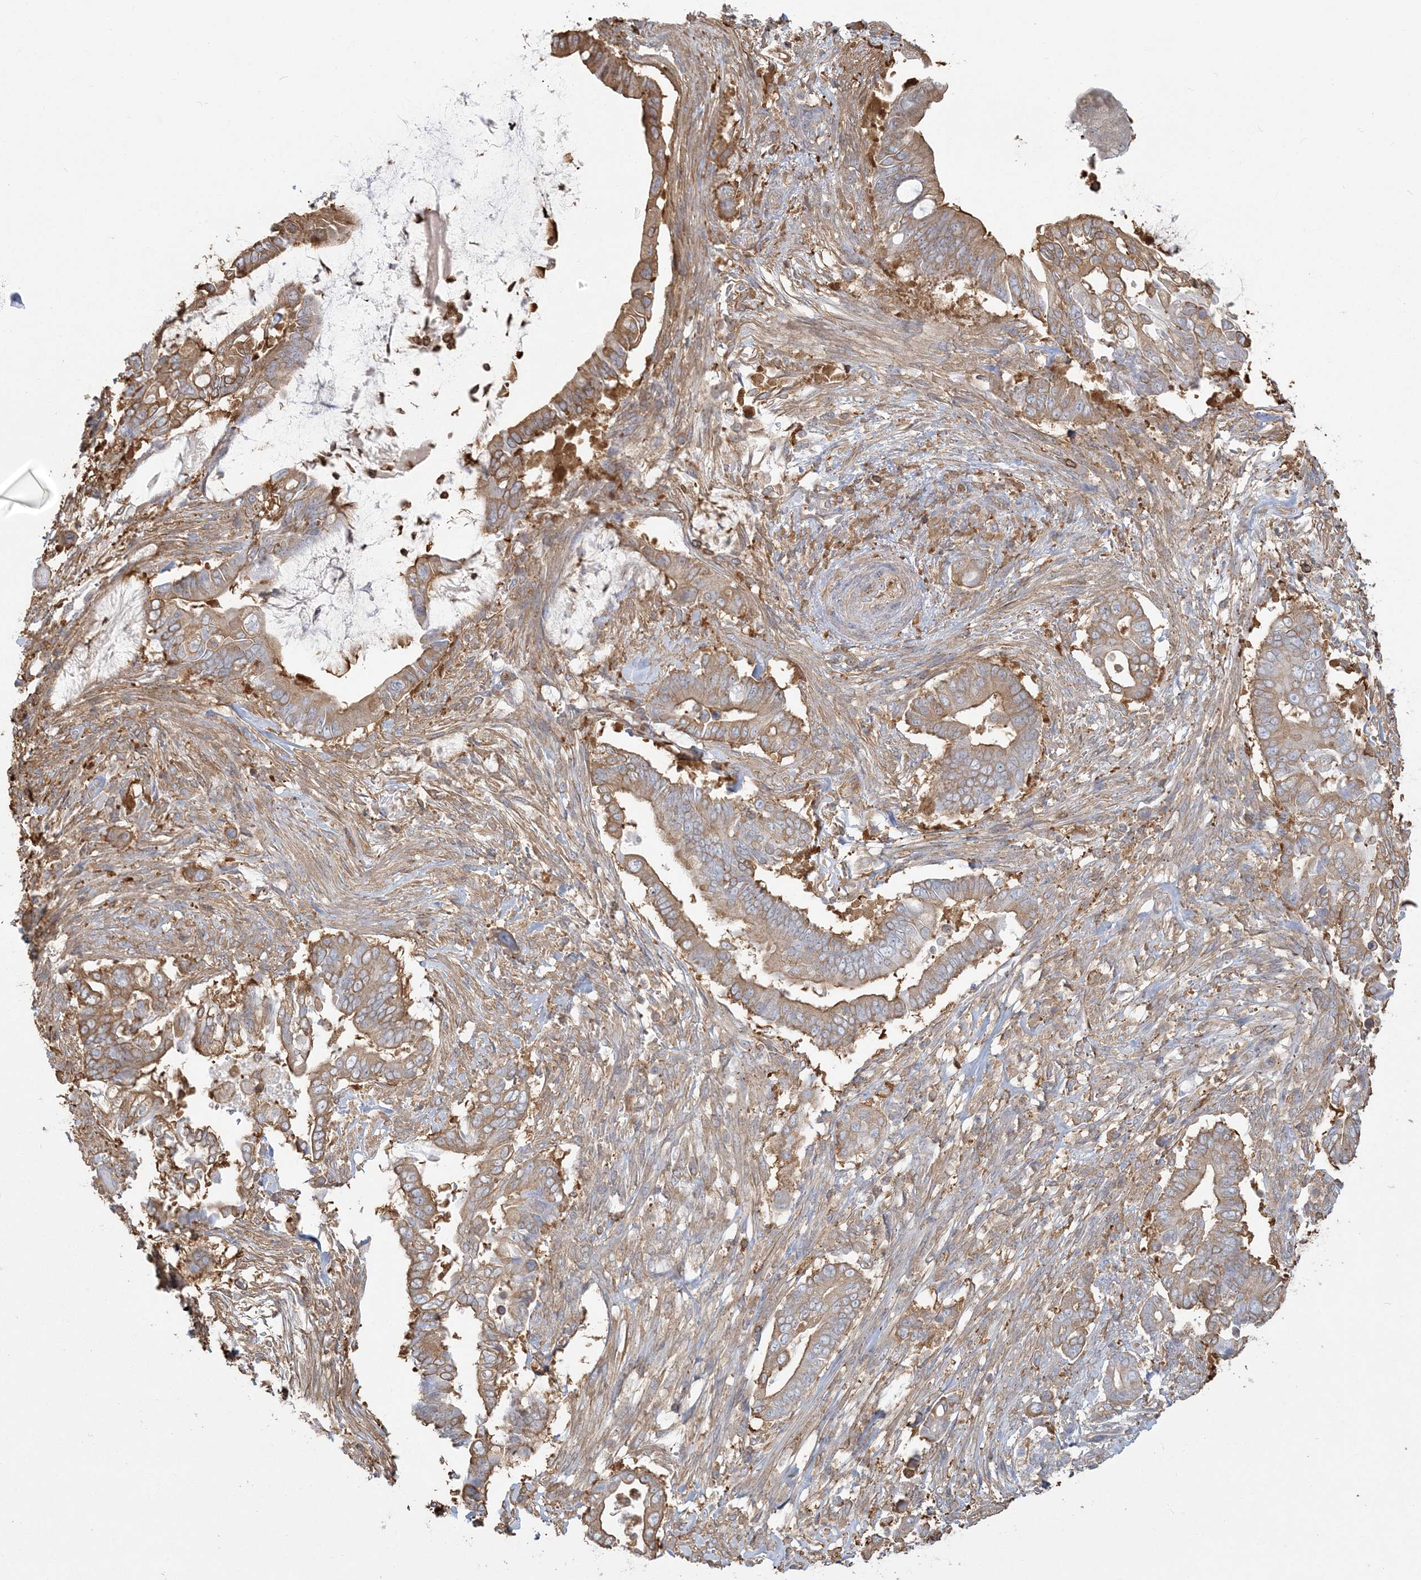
{"staining": {"intensity": "moderate", "quantity": ">75%", "location": "cytoplasmic/membranous"}, "tissue": "pancreatic cancer", "cell_type": "Tumor cells", "image_type": "cancer", "snomed": [{"axis": "morphology", "description": "Adenocarcinoma, NOS"}, {"axis": "topography", "description": "Pancreas"}], "caption": "Pancreatic cancer stained with a protein marker exhibits moderate staining in tumor cells.", "gene": "ANKS1A", "patient": {"sex": "male", "age": 68}}